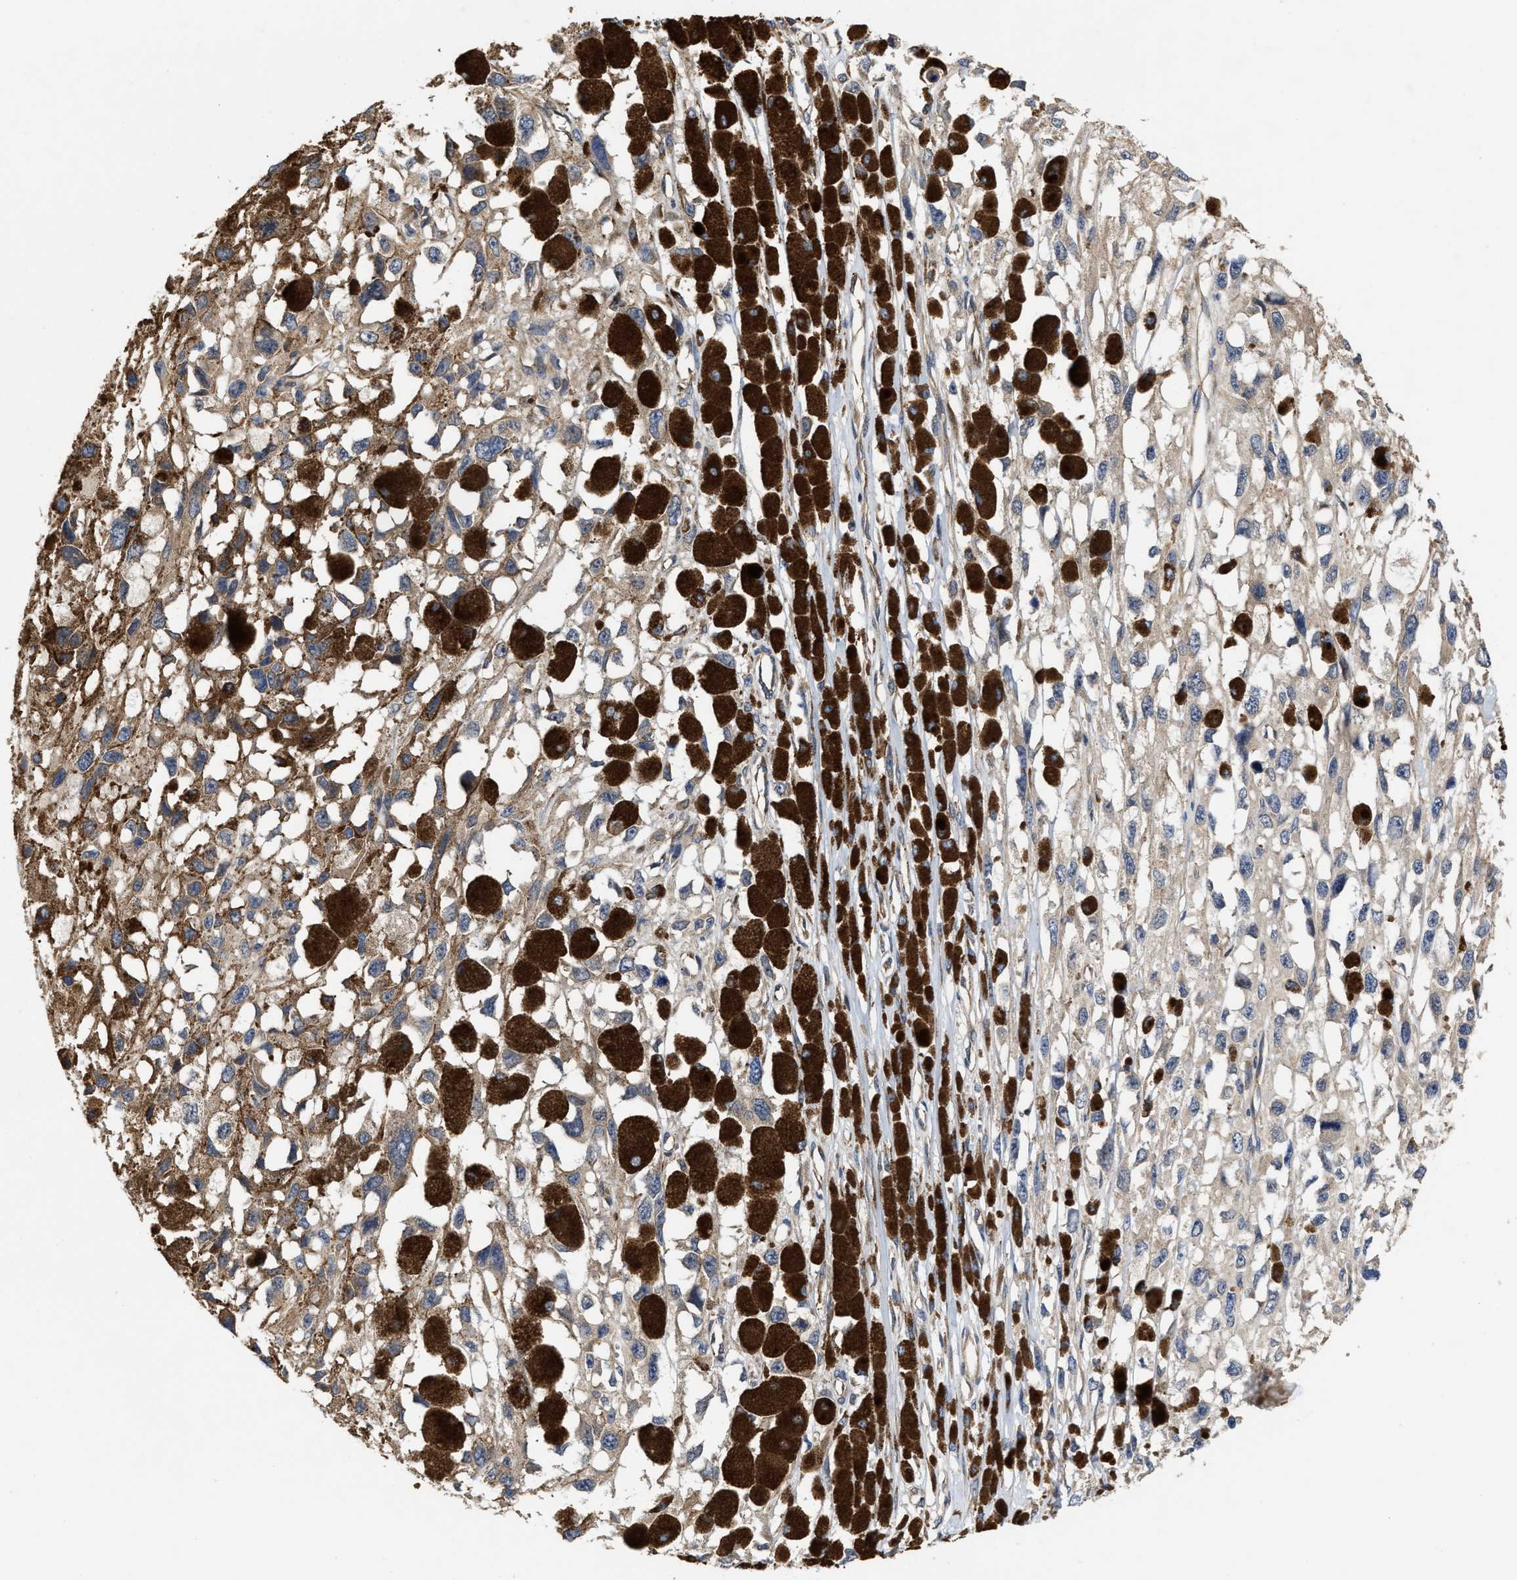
{"staining": {"intensity": "weak", "quantity": ">75%", "location": "cytoplasmic/membranous"}, "tissue": "melanoma", "cell_type": "Tumor cells", "image_type": "cancer", "snomed": [{"axis": "morphology", "description": "Malignant melanoma, Metastatic site"}, {"axis": "topography", "description": "Lymph node"}], "caption": "A low amount of weak cytoplasmic/membranous staining is appreciated in about >75% of tumor cells in malignant melanoma (metastatic site) tissue. (Brightfield microscopy of DAB IHC at high magnification).", "gene": "TRAF6", "patient": {"sex": "male", "age": 59}}